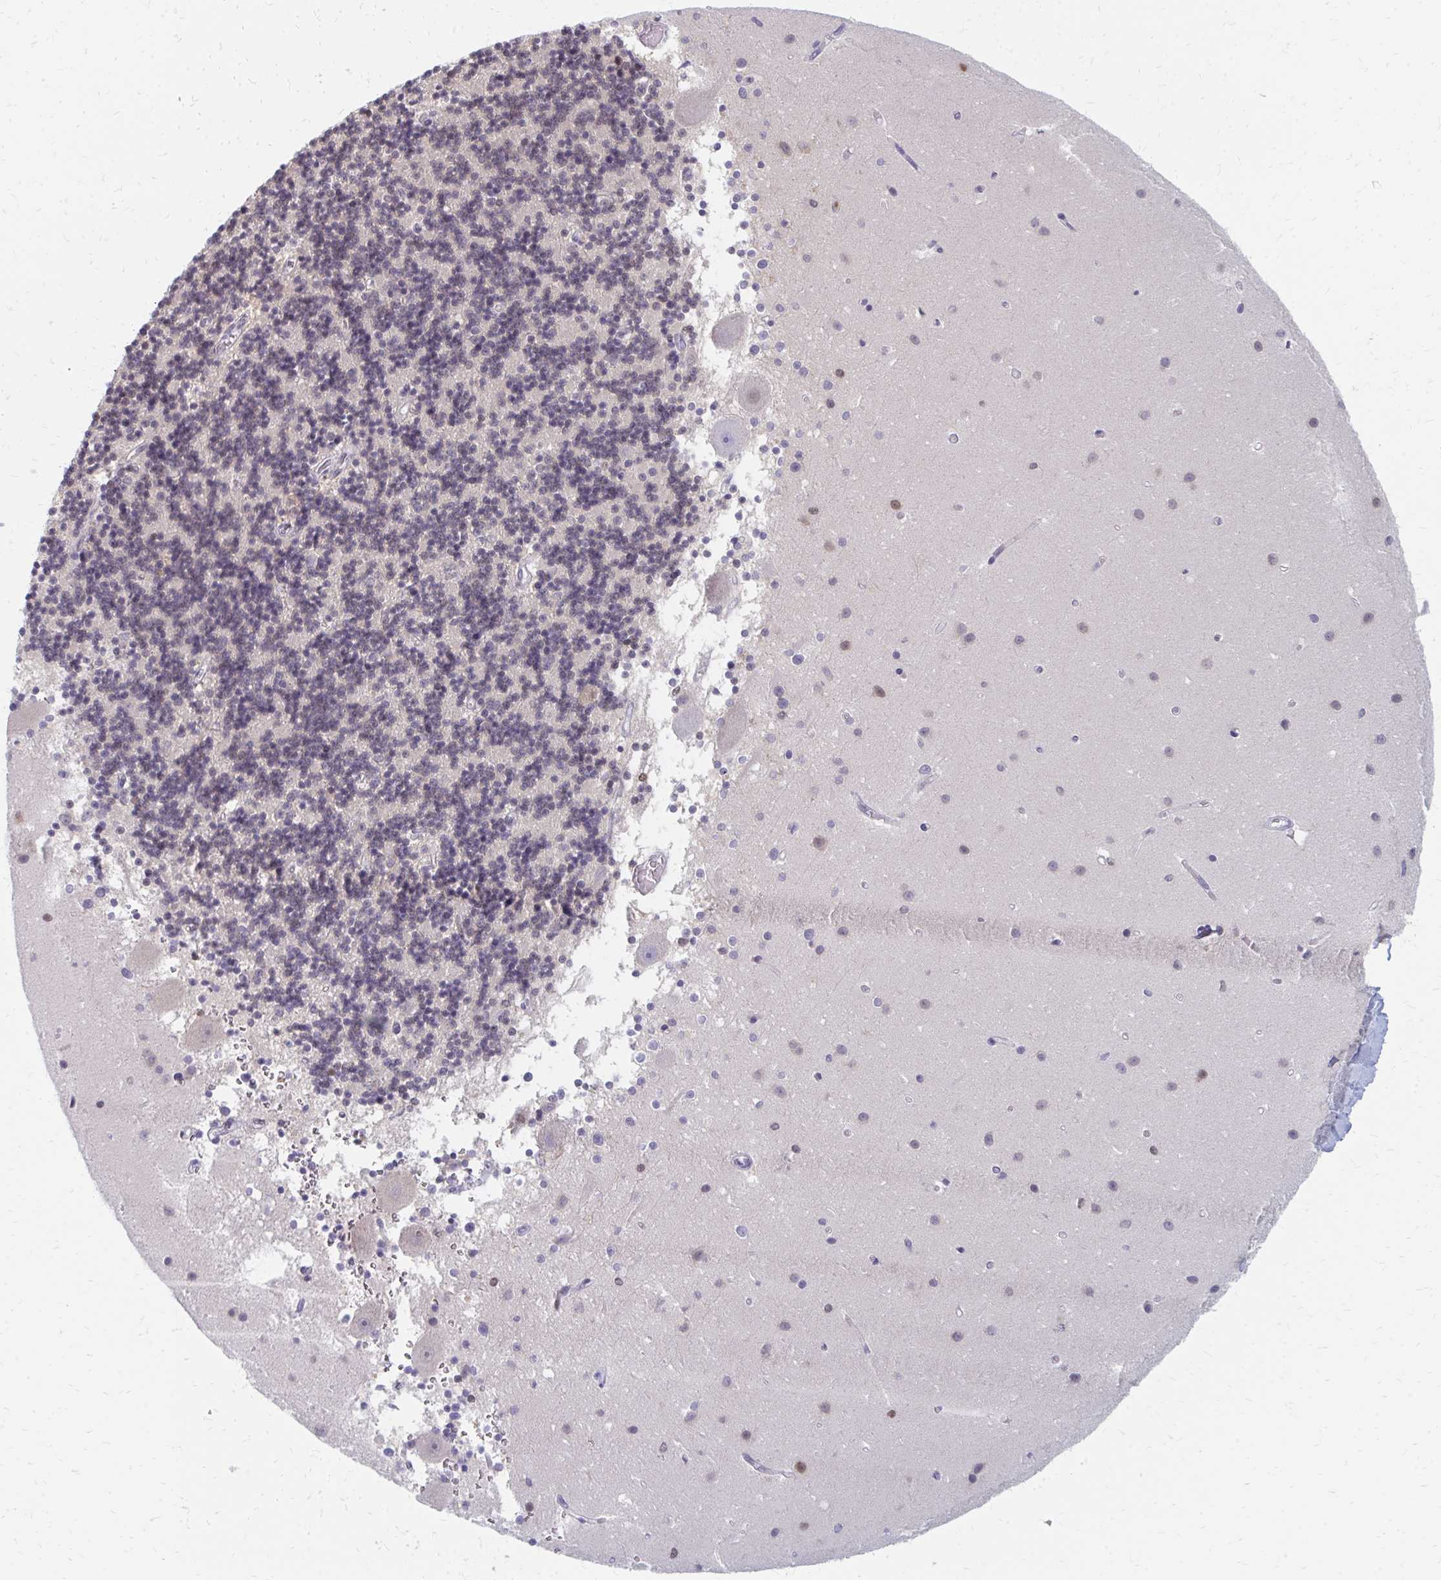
{"staining": {"intensity": "moderate", "quantity": "<25%", "location": "nuclear"}, "tissue": "cerebellum", "cell_type": "Cells in granular layer", "image_type": "normal", "snomed": [{"axis": "morphology", "description": "Normal tissue, NOS"}, {"axis": "topography", "description": "Cerebellum"}], "caption": "Immunohistochemistry of unremarkable cerebellum displays low levels of moderate nuclear staining in approximately <25% of cells in granular layer.", "gene": "PLK3", "patient": {"sex": "male", "age": 54}}